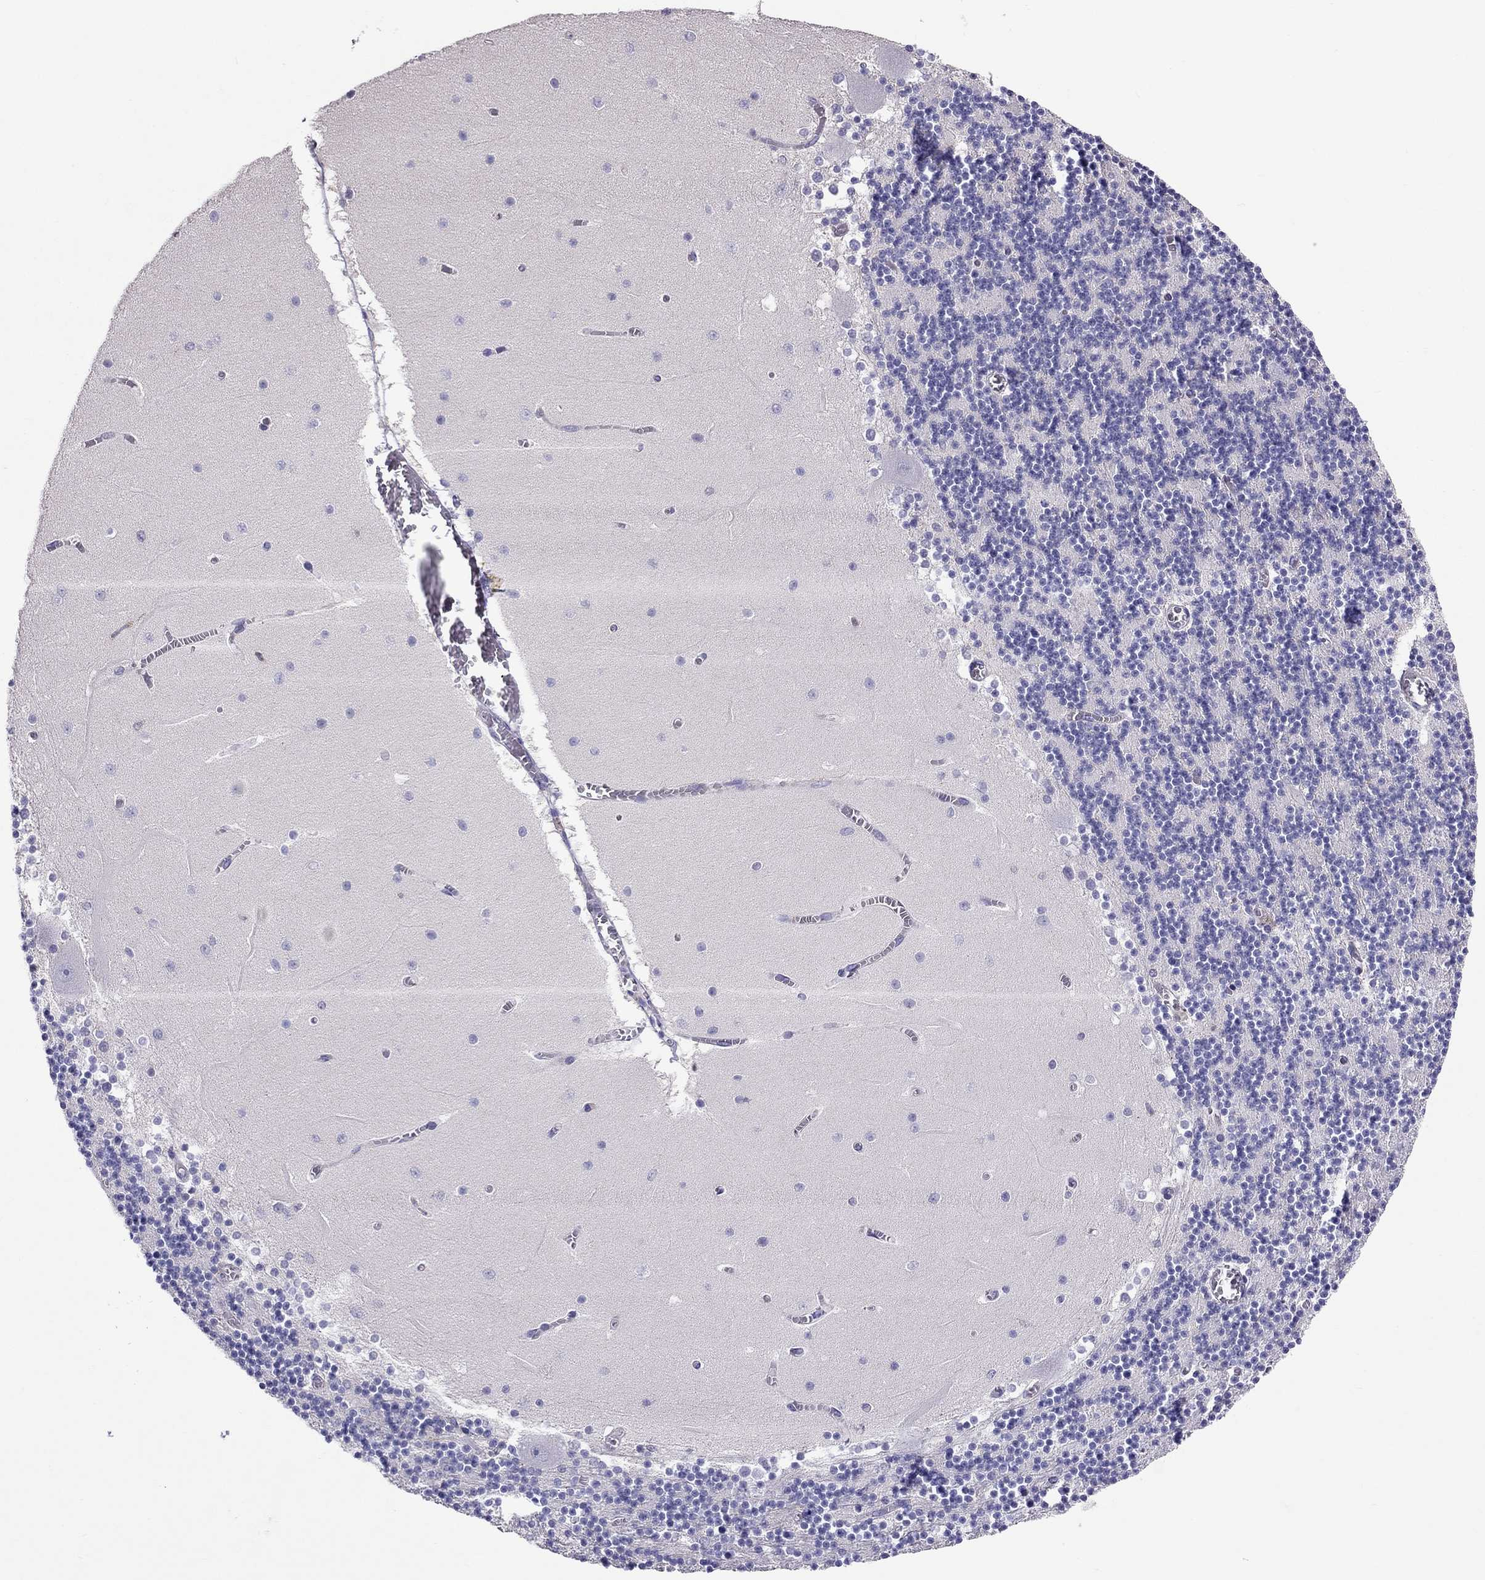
{"staining": {"intensity": "negative", "quantity": "none", "location": "none"}, "tissue": "cerebellum", "cell_type": "Cells in granular layer", "image_type": "normal", "snomed": [{"axis": "morphology", "description": "Normal tissue, NOS"}, {"axis": "topography", "description": "Cerebellum"}], "caption": "Immunohistochemistry of benign cerebellum exhibits no staining in cells in granular layer.", "gene": "TEX22", "patient": {"sex": "female", "age": 28}}